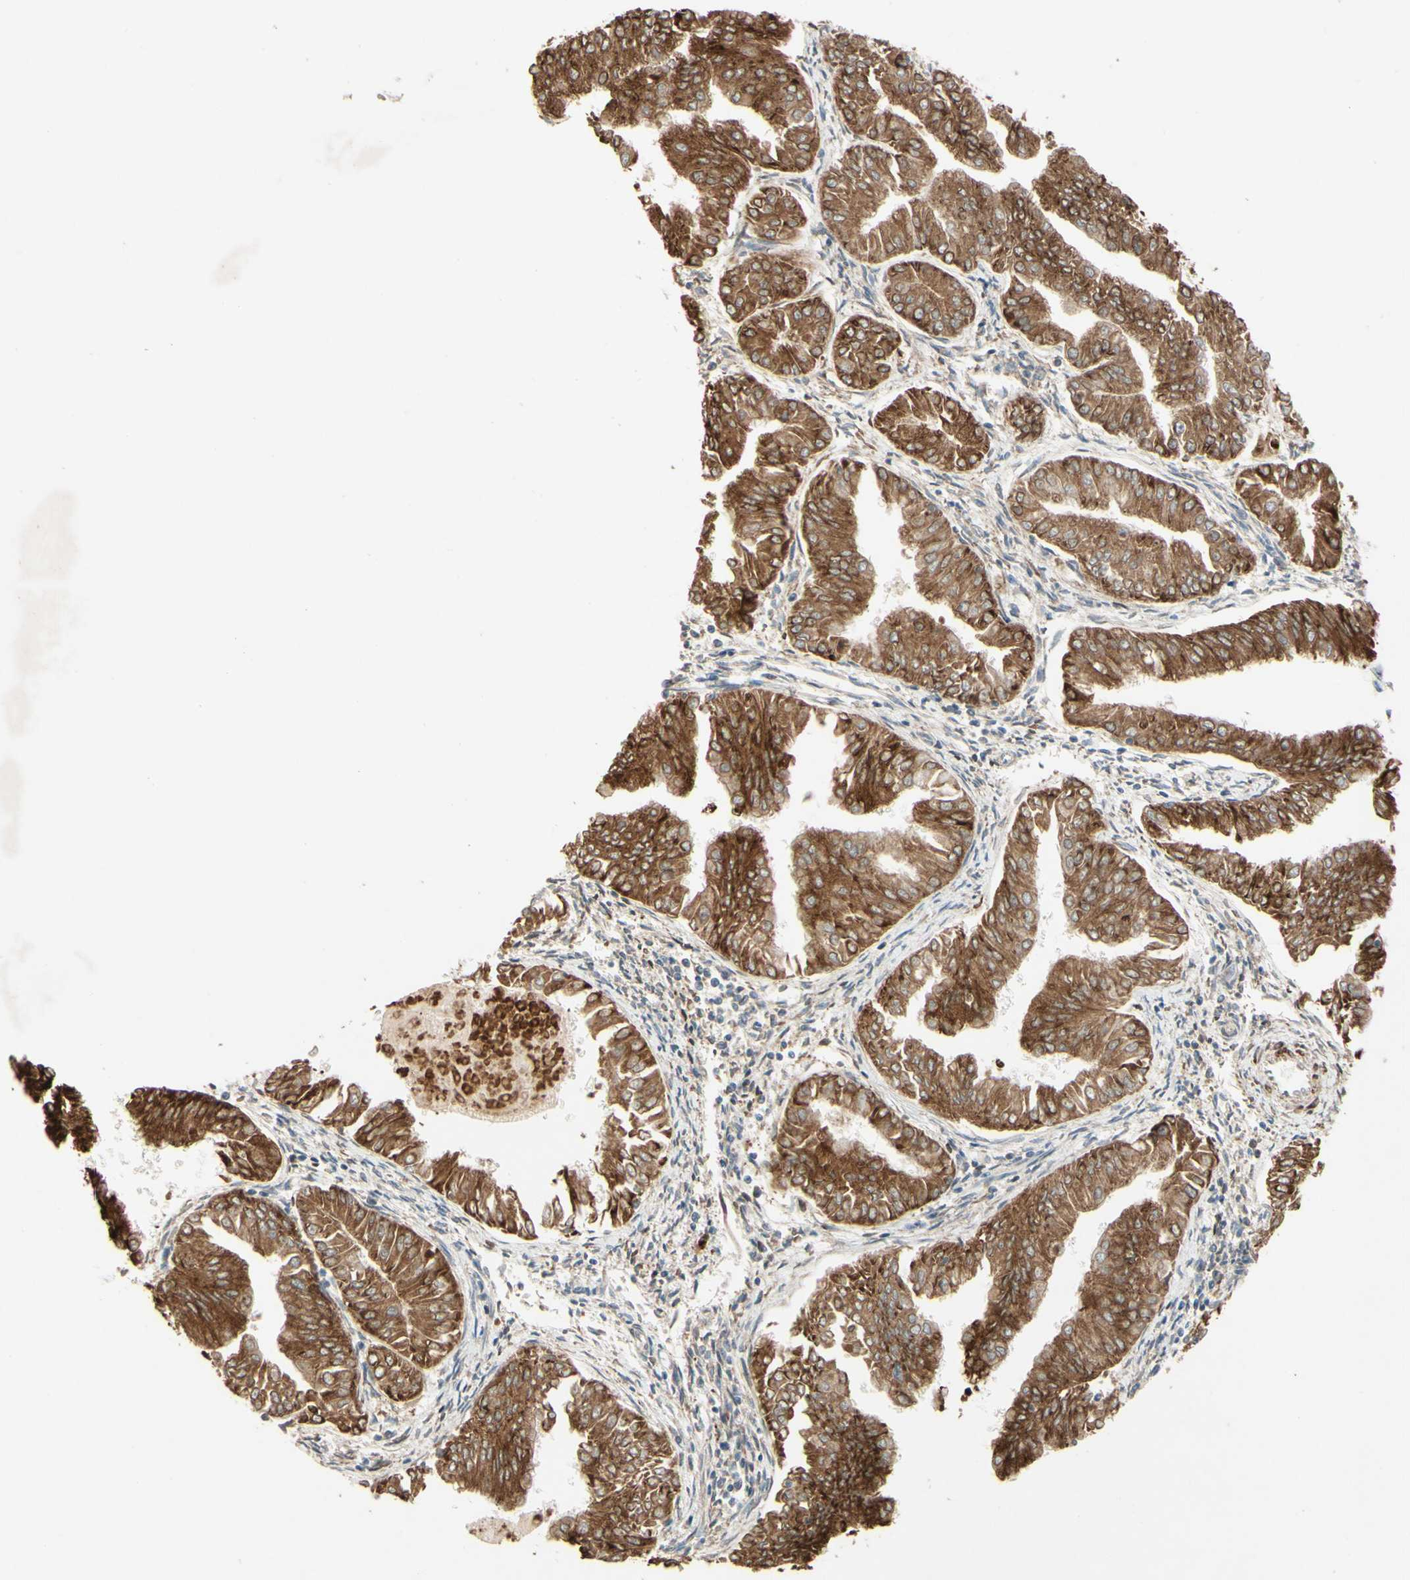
{"staining": {"intensity": "moderate", "quantity": ">75%", "location": "cytoplasmic/membranous,nuclear"}, "tissue": "endometrial cancer", "cell_type": "Tumor cells", "image_type": "cancer", "snomed": [{"axis": "morphology", "description": "Adenocarcinoma, NOS"}, {"axis": "topography", "description": "Endometrium"}], "caption": "Protein analysis of adenocarcinoma (endometrial) tissue reveals moderate cytoplasmic/membranous and nuclear positivity in approximately >75% of tumor cells.", "gene": "PTPRU", "patient": {"sex": "female", "age": 53}}